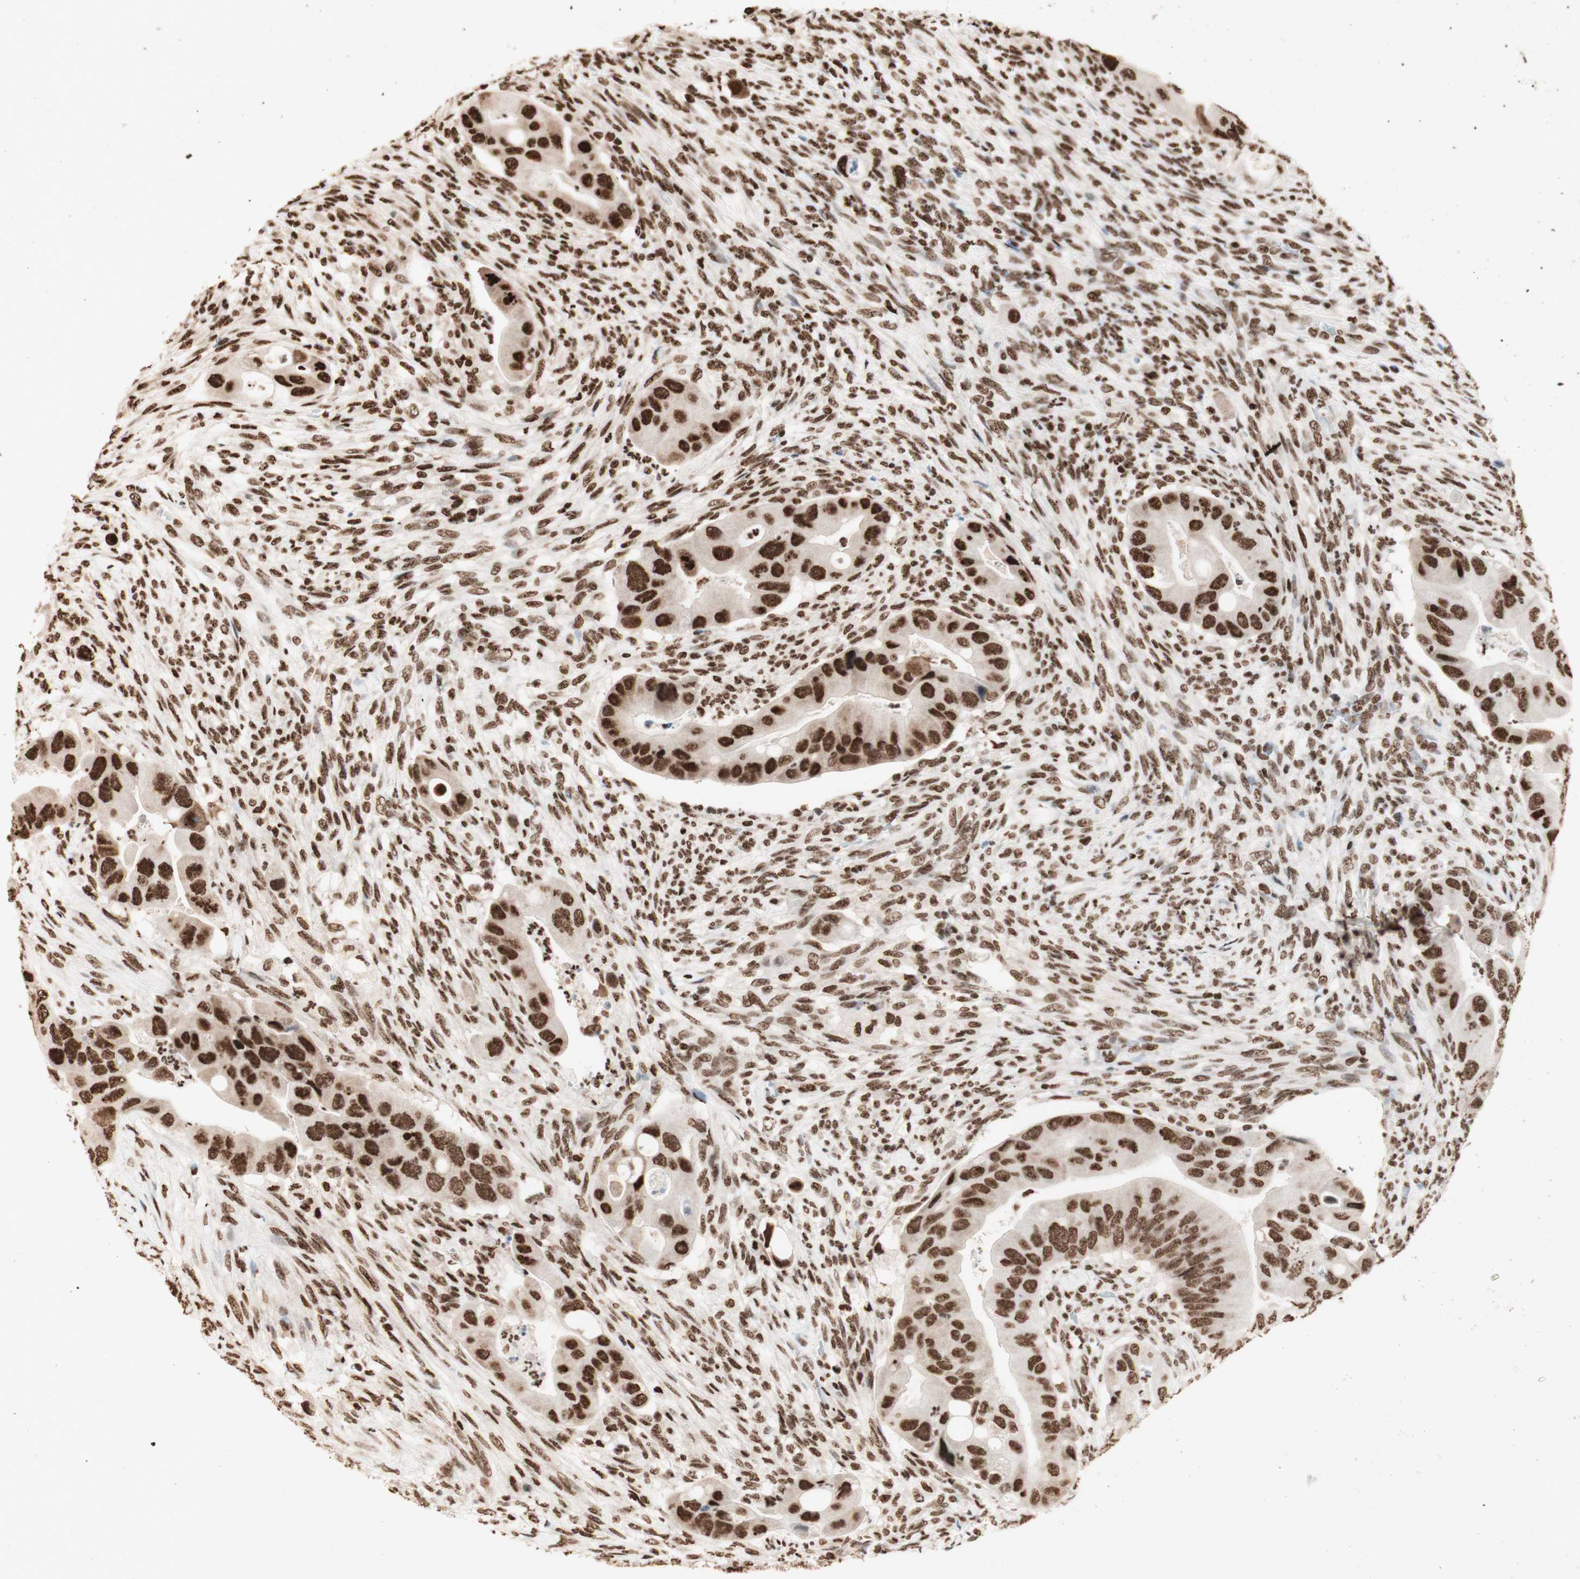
{"staining": {"intensity": "strong", "quantity": ">75%", "location": "nuclear"}, "tissue": "colorectal cancer", "cell_type": "Tumor cells", "image_type": "cancer", "snomed": [{"axis": "morphology", "description": "Adenocarcinoma, NOS"}, {"axis": "topography", "description": "Rectum"}], "caption": "Immunohistochemistry (IHC) staining of colorectal cancer (adenocarcinoma), which shows high levels of strong nuclear expression in approximately >75% of tumor cells indicating strong nuclear protein positivity. The staining was performed using DAB (brown) for protein detection and nuclei were counterstained in hematoxylin (blue).", "gene": "HNRNPA2B1", "patient": {"sex": "female", "age": 57}}